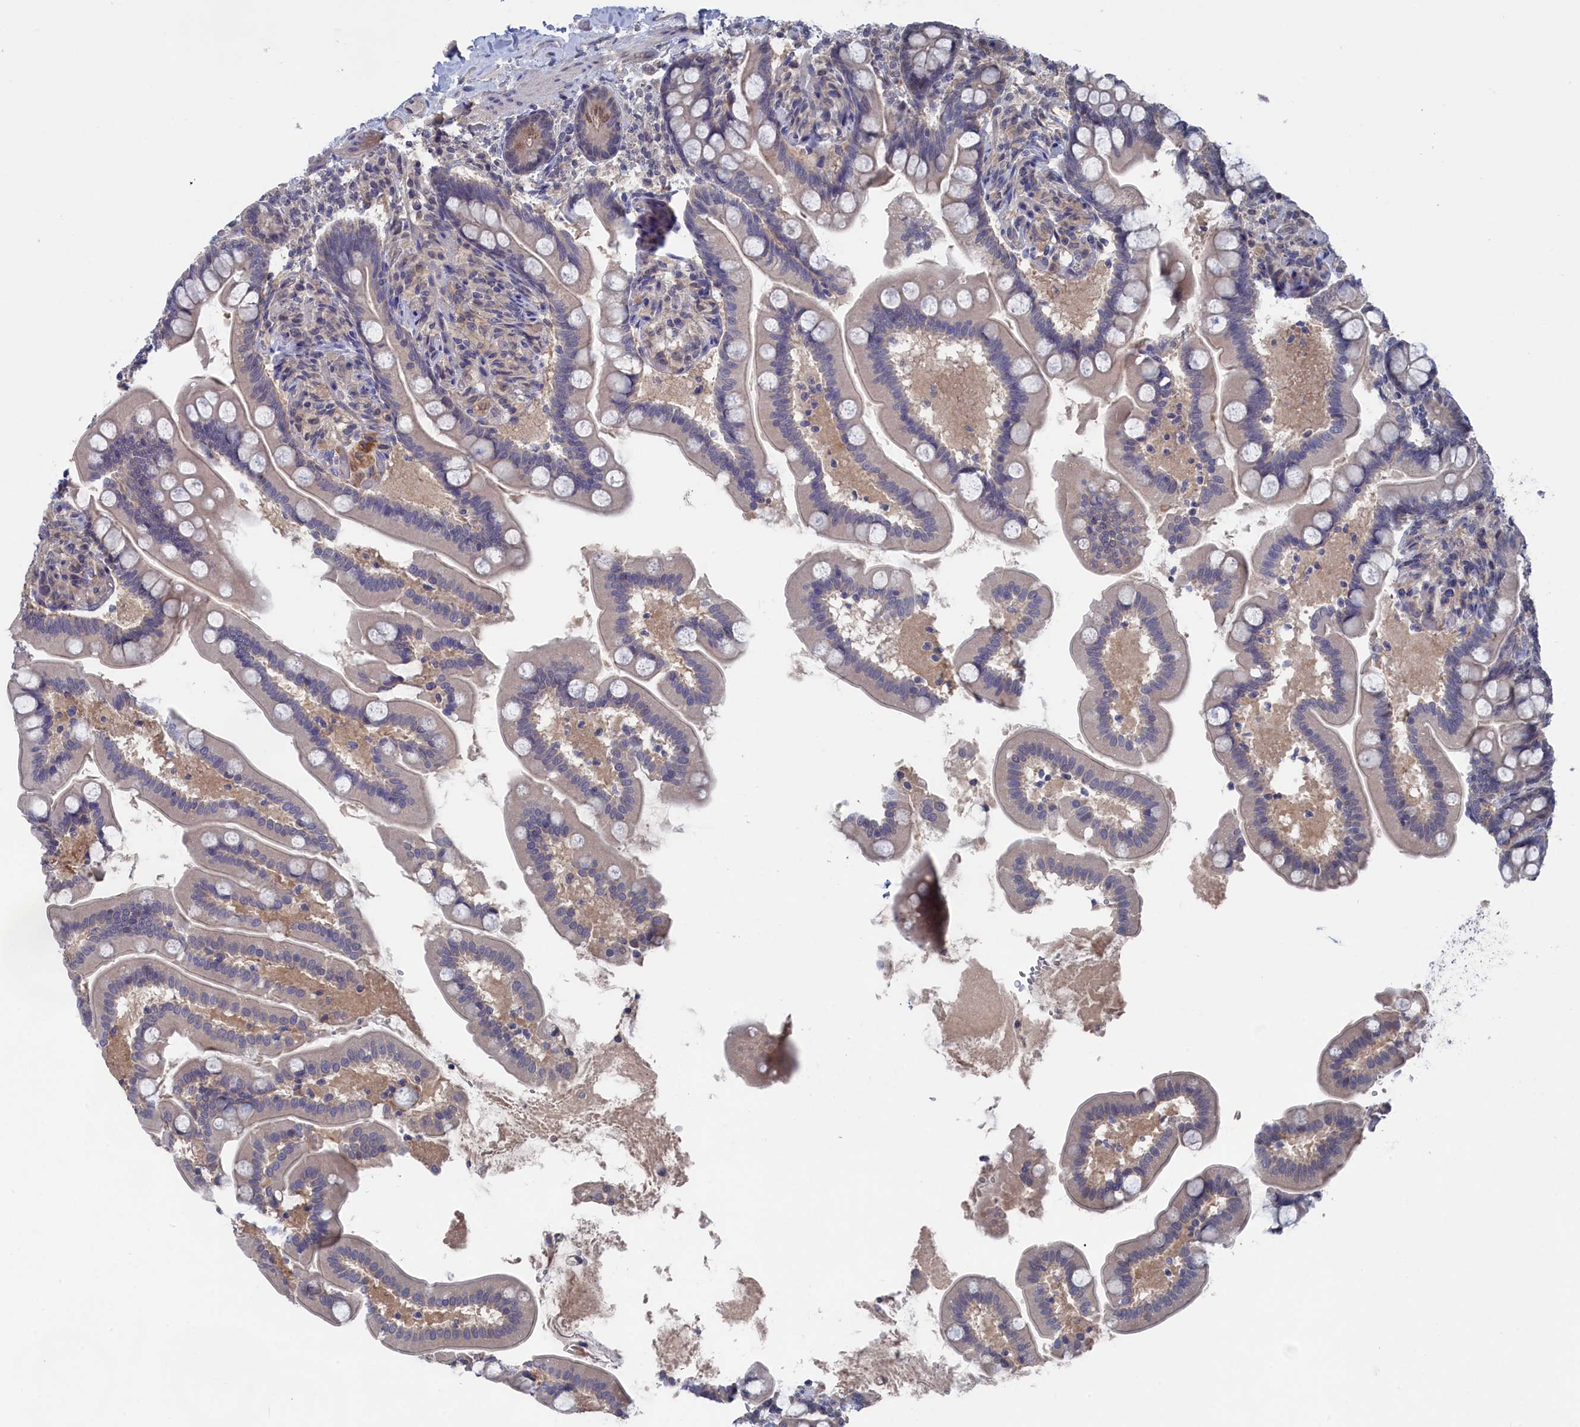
{"staining": {"intensity": "weak", "quantity": "25%-75%", "location": "cytoplasmic/membranous"}, "tissue": "small intestine", "cell_type": "Glandular cells", "image_type": "normal", "snomed": [{"axis": "morphology", "description": "Normal tissue, NOS"}, {"axis": "topography", "description": "Small intestine"}], "caption": "Immunohistochemistry staining of unremarkable small intestine, which exhibits low levels of weak cytoplasmic/membranous staining in about 25%-75% of glandular cells indicating weak cytoplasmic/membranous protein expression. The staining was performed using DAB (3,3'-diaminobenzidine) (brown) for protein detection and nuclei were counterstained in hematoxylin (blue).", "gene": "NUTF2", "patient": {"sex": "female", "age": 64}}